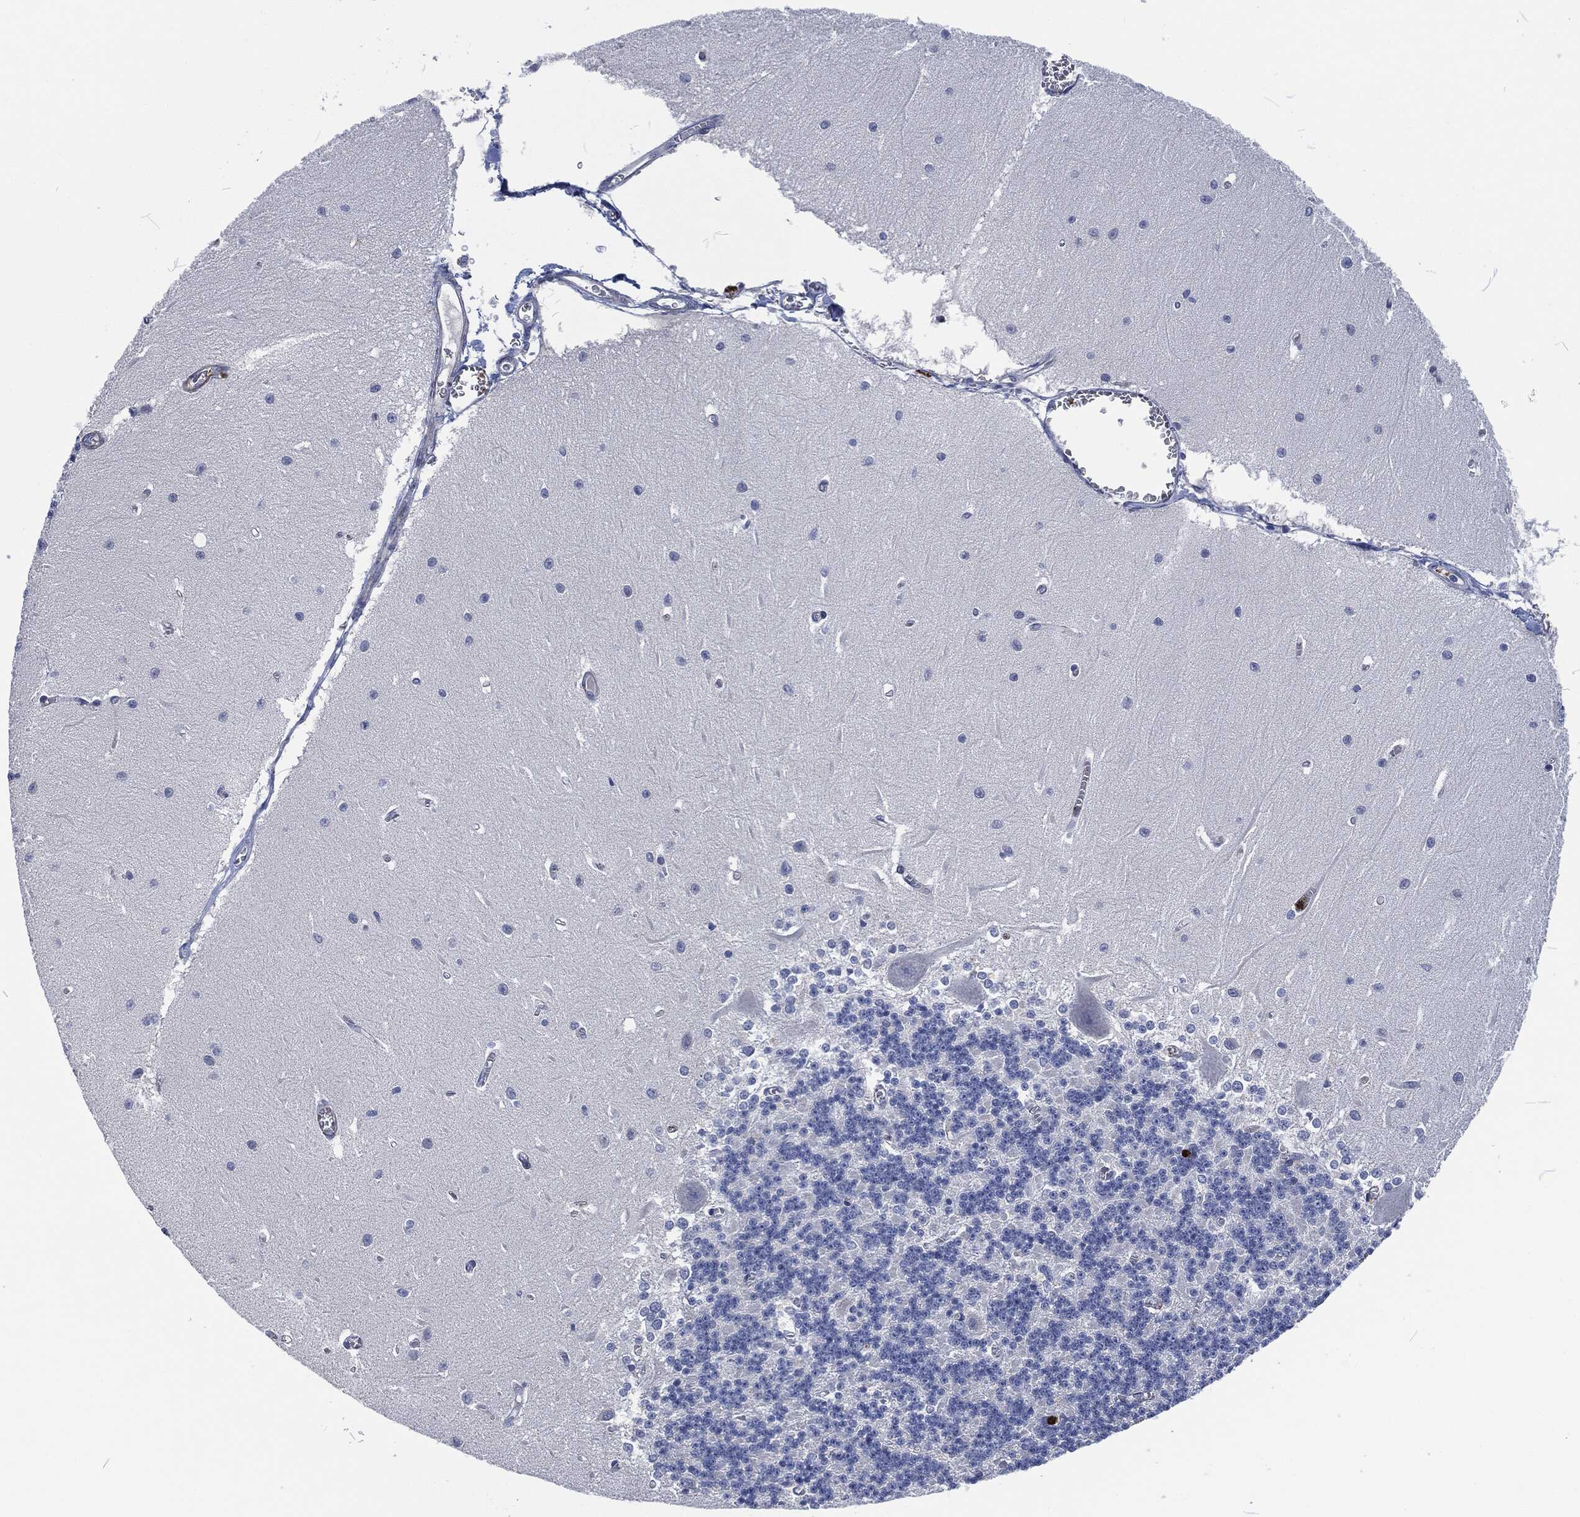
{"staining": {"intensity": "negative", "quantity": "none", "location": "none"}, "tissue": "cerebellum", "cell_type": "Cells in granular layer", "image_type": "normal", "snomed": [{"axis": "morphology", "description": "Normal tissue, NOS"}, {"axis": "topography", "description": "Cerebellum"}], "caption": "Cells in granular layer show no significant expression in unremarkable cerebellum. (DAB (3,3'-diaminobenzidine) IHC visualized using brightfield microscopy, high magnification).", "gene": "MPO", "patient": {"sex": "male", "age": 37}}